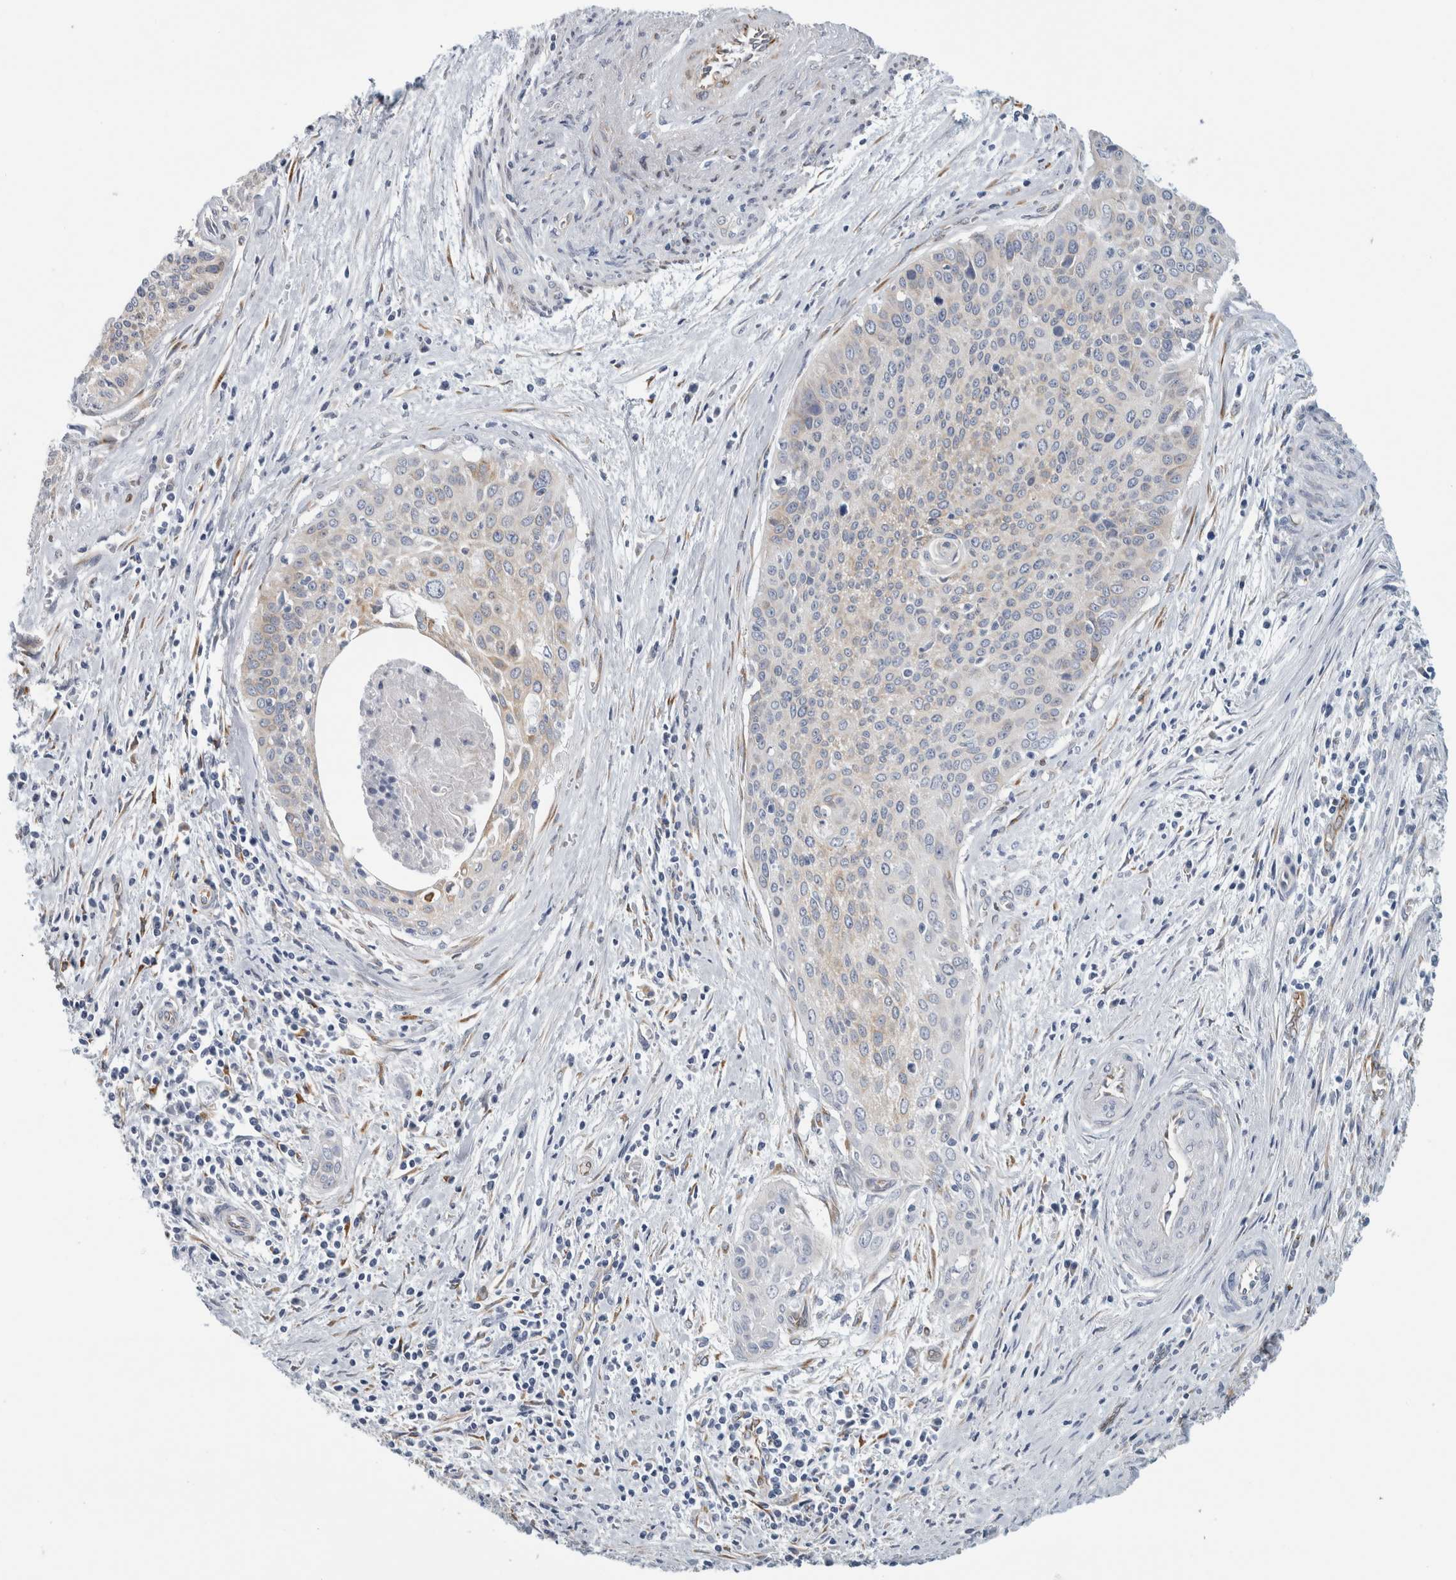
{"staining": {"intensity": "negative", "quantity": "none", "location": "none"}, "tissue": "cervical cancer", "cell_type": "Tumor cells", "image_type": "cancer", "snomed": [{"axis": "morphology", "description": "Squamous cell carcinoma, NOS"}, {"axis": "topography", "description": "Cervix"}], "caption": "High power microscopy image of an IHC photomicrograph of cervical cancer, revealing no significant staining in tumor cells. The staining was performed using DAB to visualize the protein expression in brown, while the nuclei were stained in blue with hematoxylin (Magnification: 20x).", "gene": "B3GNT3", "patient": {"sex": "female", "age": 55}}